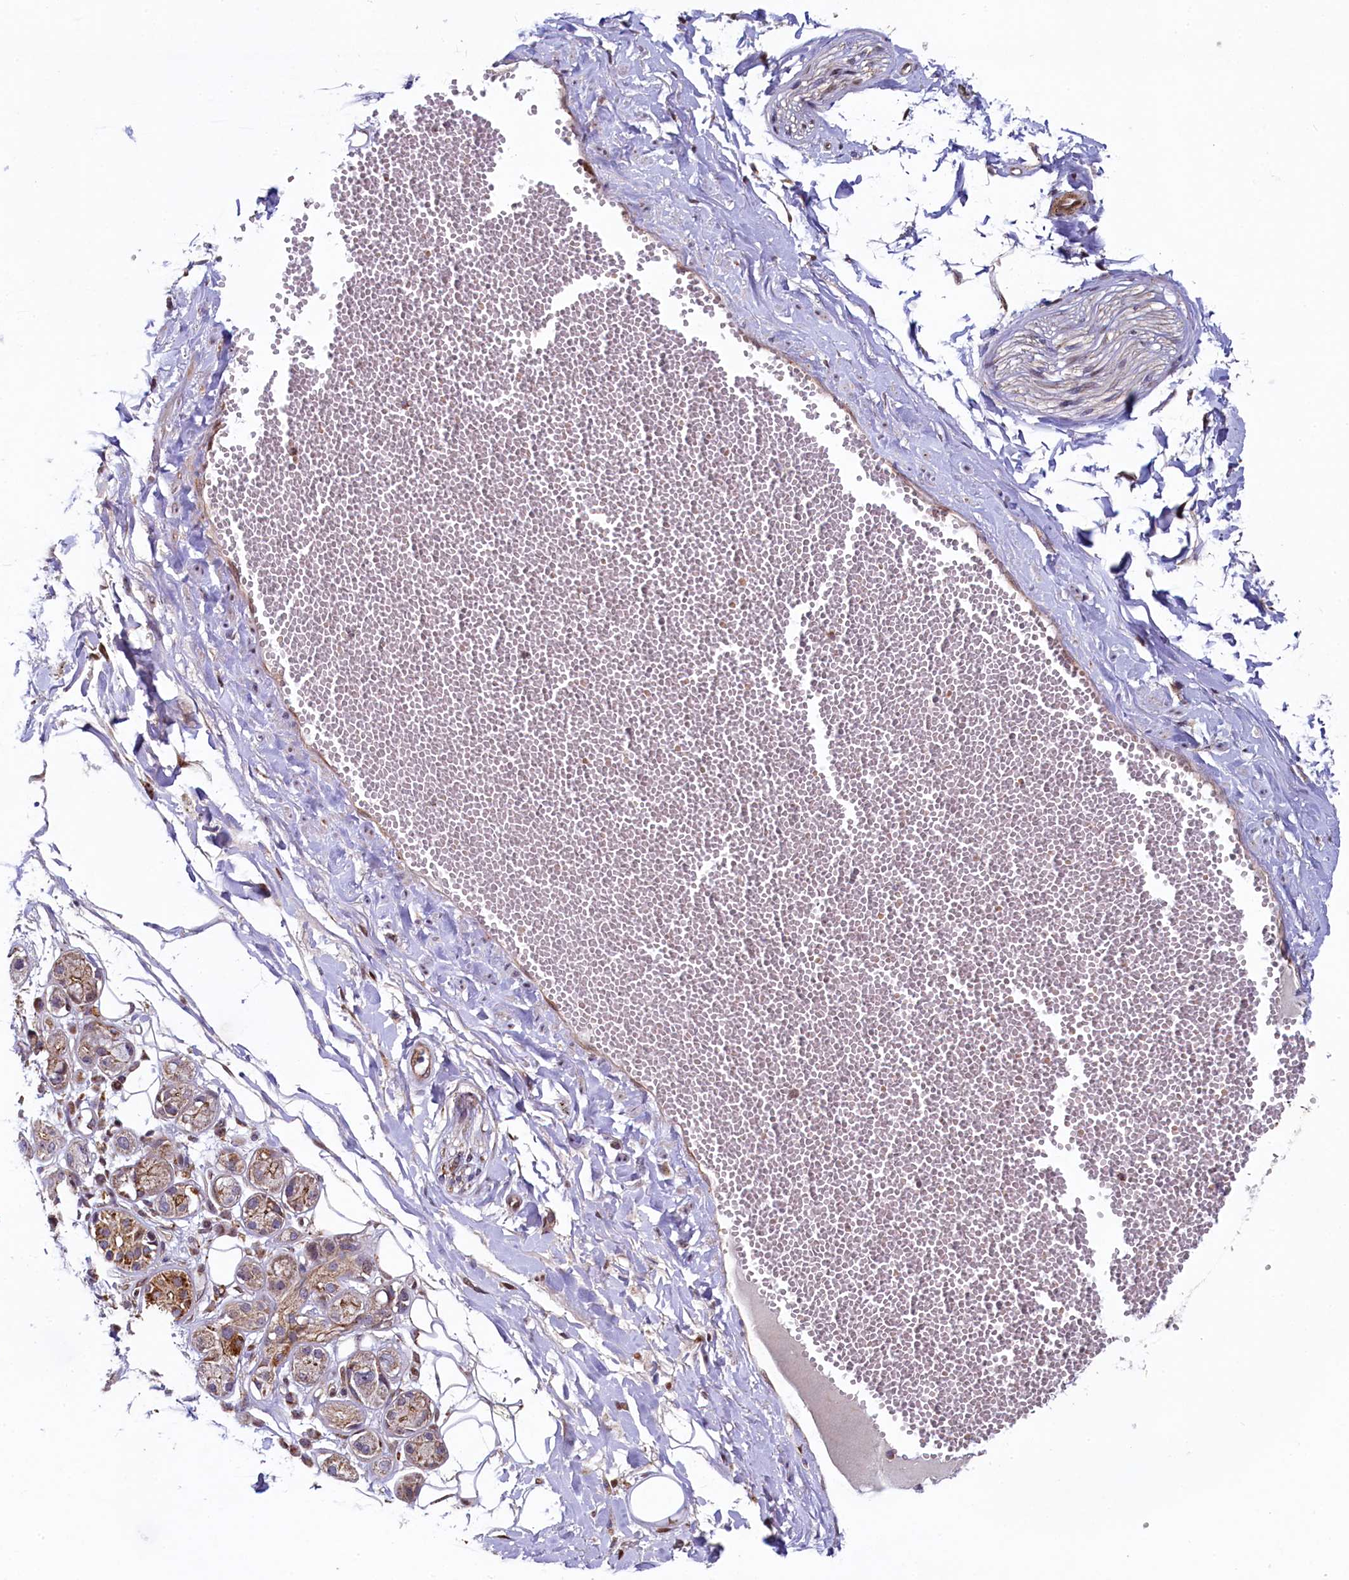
{"staining": {"intensity": "negative", "quantity": "none", "location": "none"}, "tissue": "adipose tissue", "cell_type": "Adipocytes", "image_type": "normal", "snomed": [{"axis": "morphology", "description": "Normal tissue, NOS"}, {"axis": "morphology", "description": "Inflammation, NOS"}, {"axis": "topography", "description": "Salivary gland"}, {"axis": "topography", "description": "Peripheral nerve tissue"}], "caption": "Human adipose tissue stained for a protein using immunohistochemistry reveals no staining in adipocytes.", "gene": "ZNF577", "patient": {"sex": "female", "age": 75}}